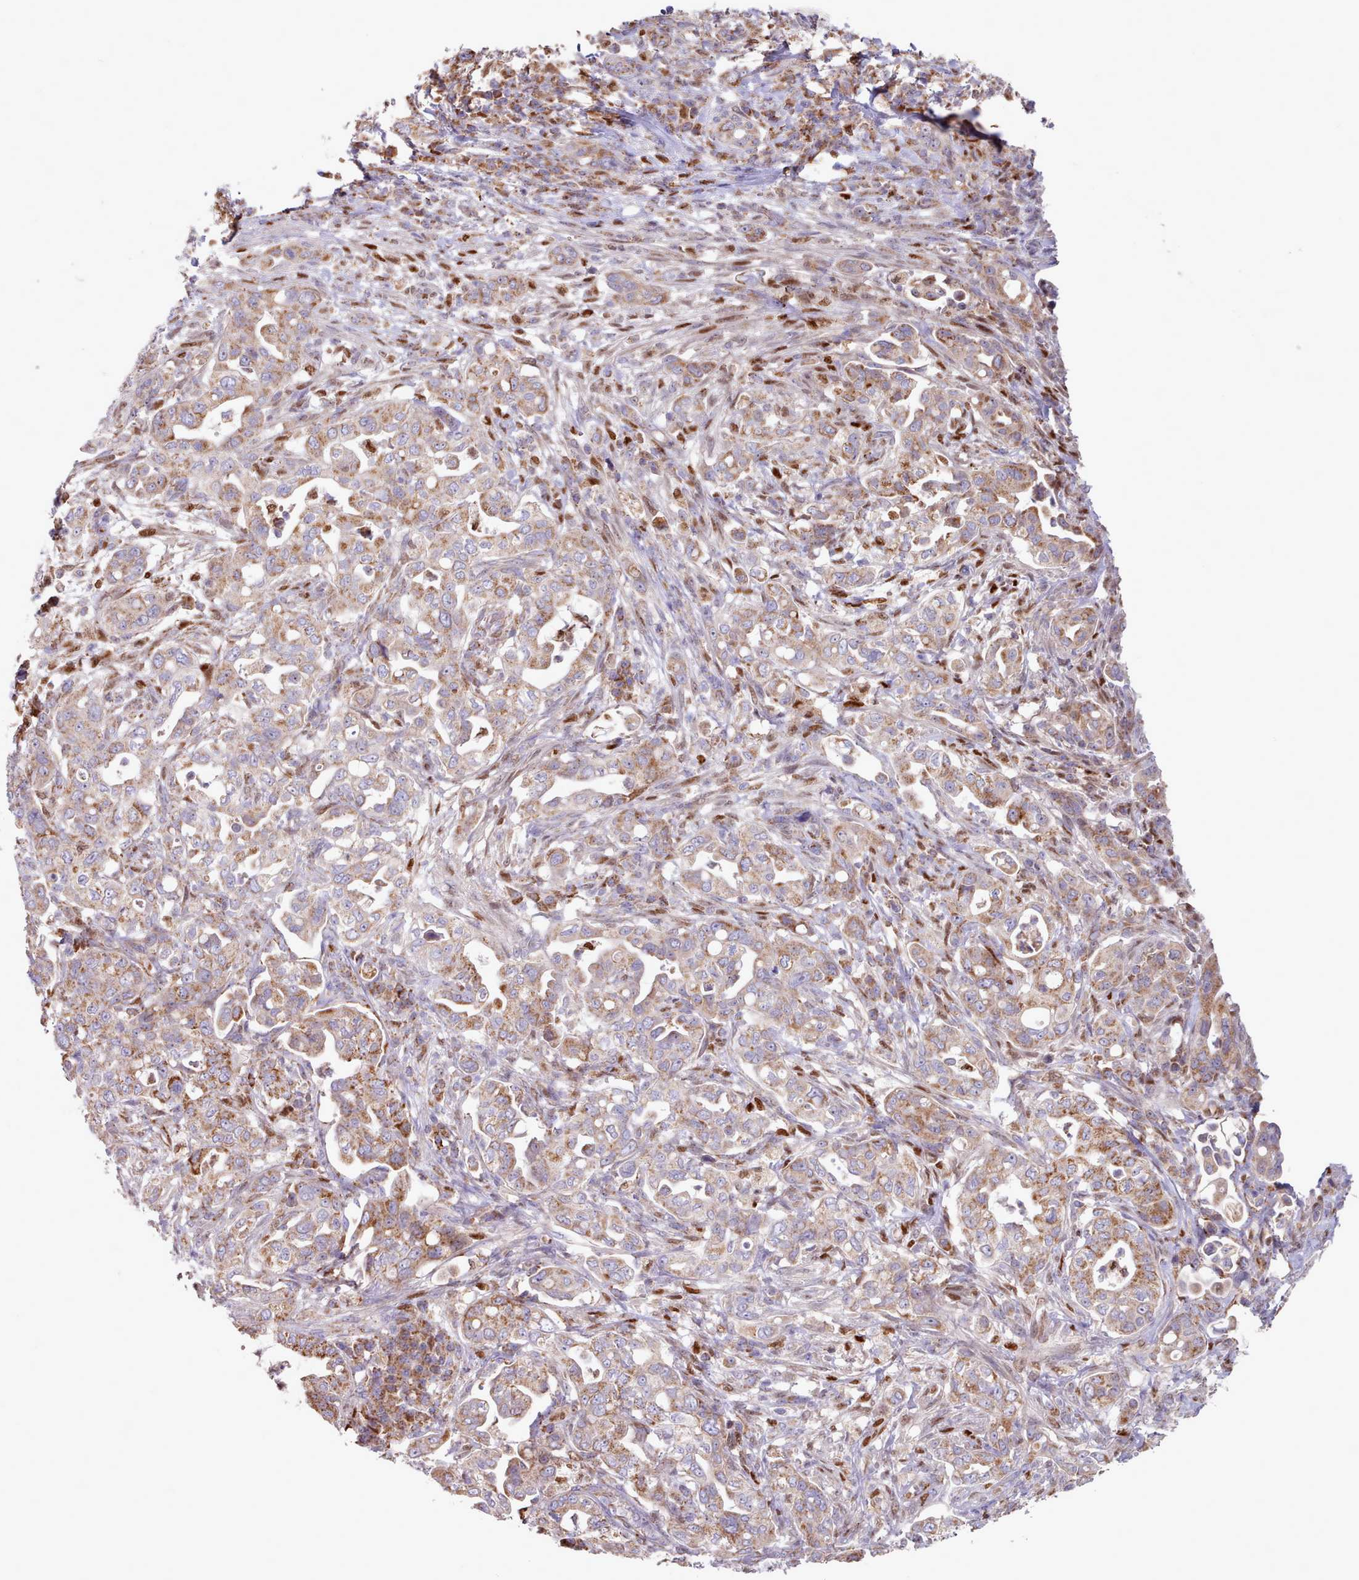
{"staining": {"intensity": "moderate", "quantity": ">75%", "location": "cytoplasmic/membranous"}, "tissue": "pancreatic cancer", "cell_type": "Tumor cells", "image_type": "cancer", "snomed": [{"axis": "morphology", "description": "Normal tissue, NOS"}, {"axis": "morphology", "description": "Adenocarcinoma, NOS"}, {"axis": "topography", "description": "Lymph node"}, {"axis": "topography", "description": "Pancreas"}], "caption": "Protein expression analysis of pancreatic cancer (adenocarcinoma) shows moderate cytoplasmic/membranous positivity in about >75% of tumor cells.", "gene": "HSDL2", "patient": {"sex": "female", "age": 67}}